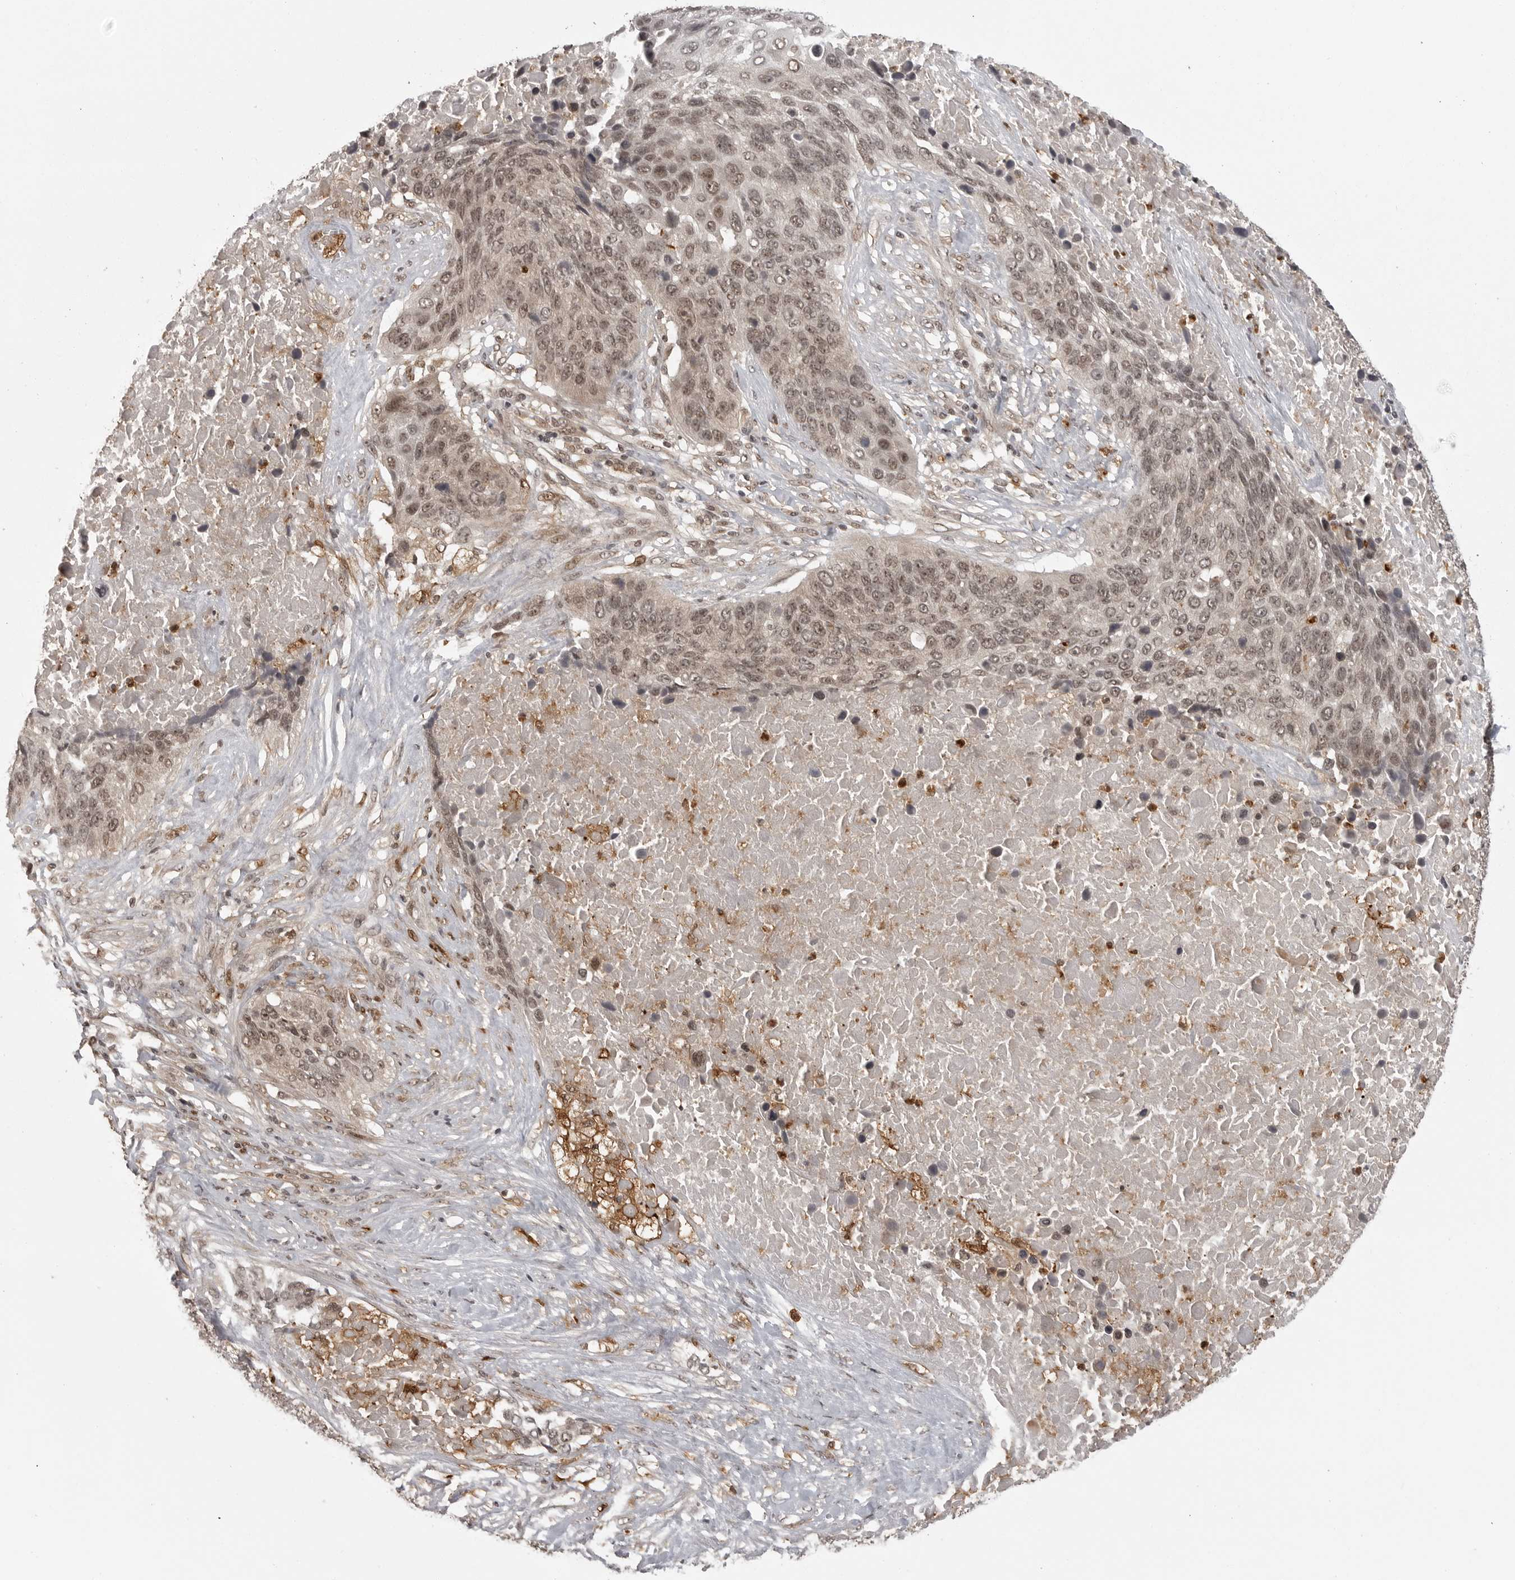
{"staining": {"intensity": "weak", "quantity": ">75%", "location": "nuclear"}, "tissue": "lung cancer", "cell_type": "Tumor cells", "image_type": "cancer", "snomed": [{"axis": "morphology", "description": "Squamous cell carcinoma, NOS"}, {"axis": "topography", "description": "Lung"}], "caption": "Human squamous cell carcinoma (lung) stained with a protein marker exhibits weak staining in tumor cells.", "gene": "PEG3", "patient": {"sex": "male", "age": 66}}